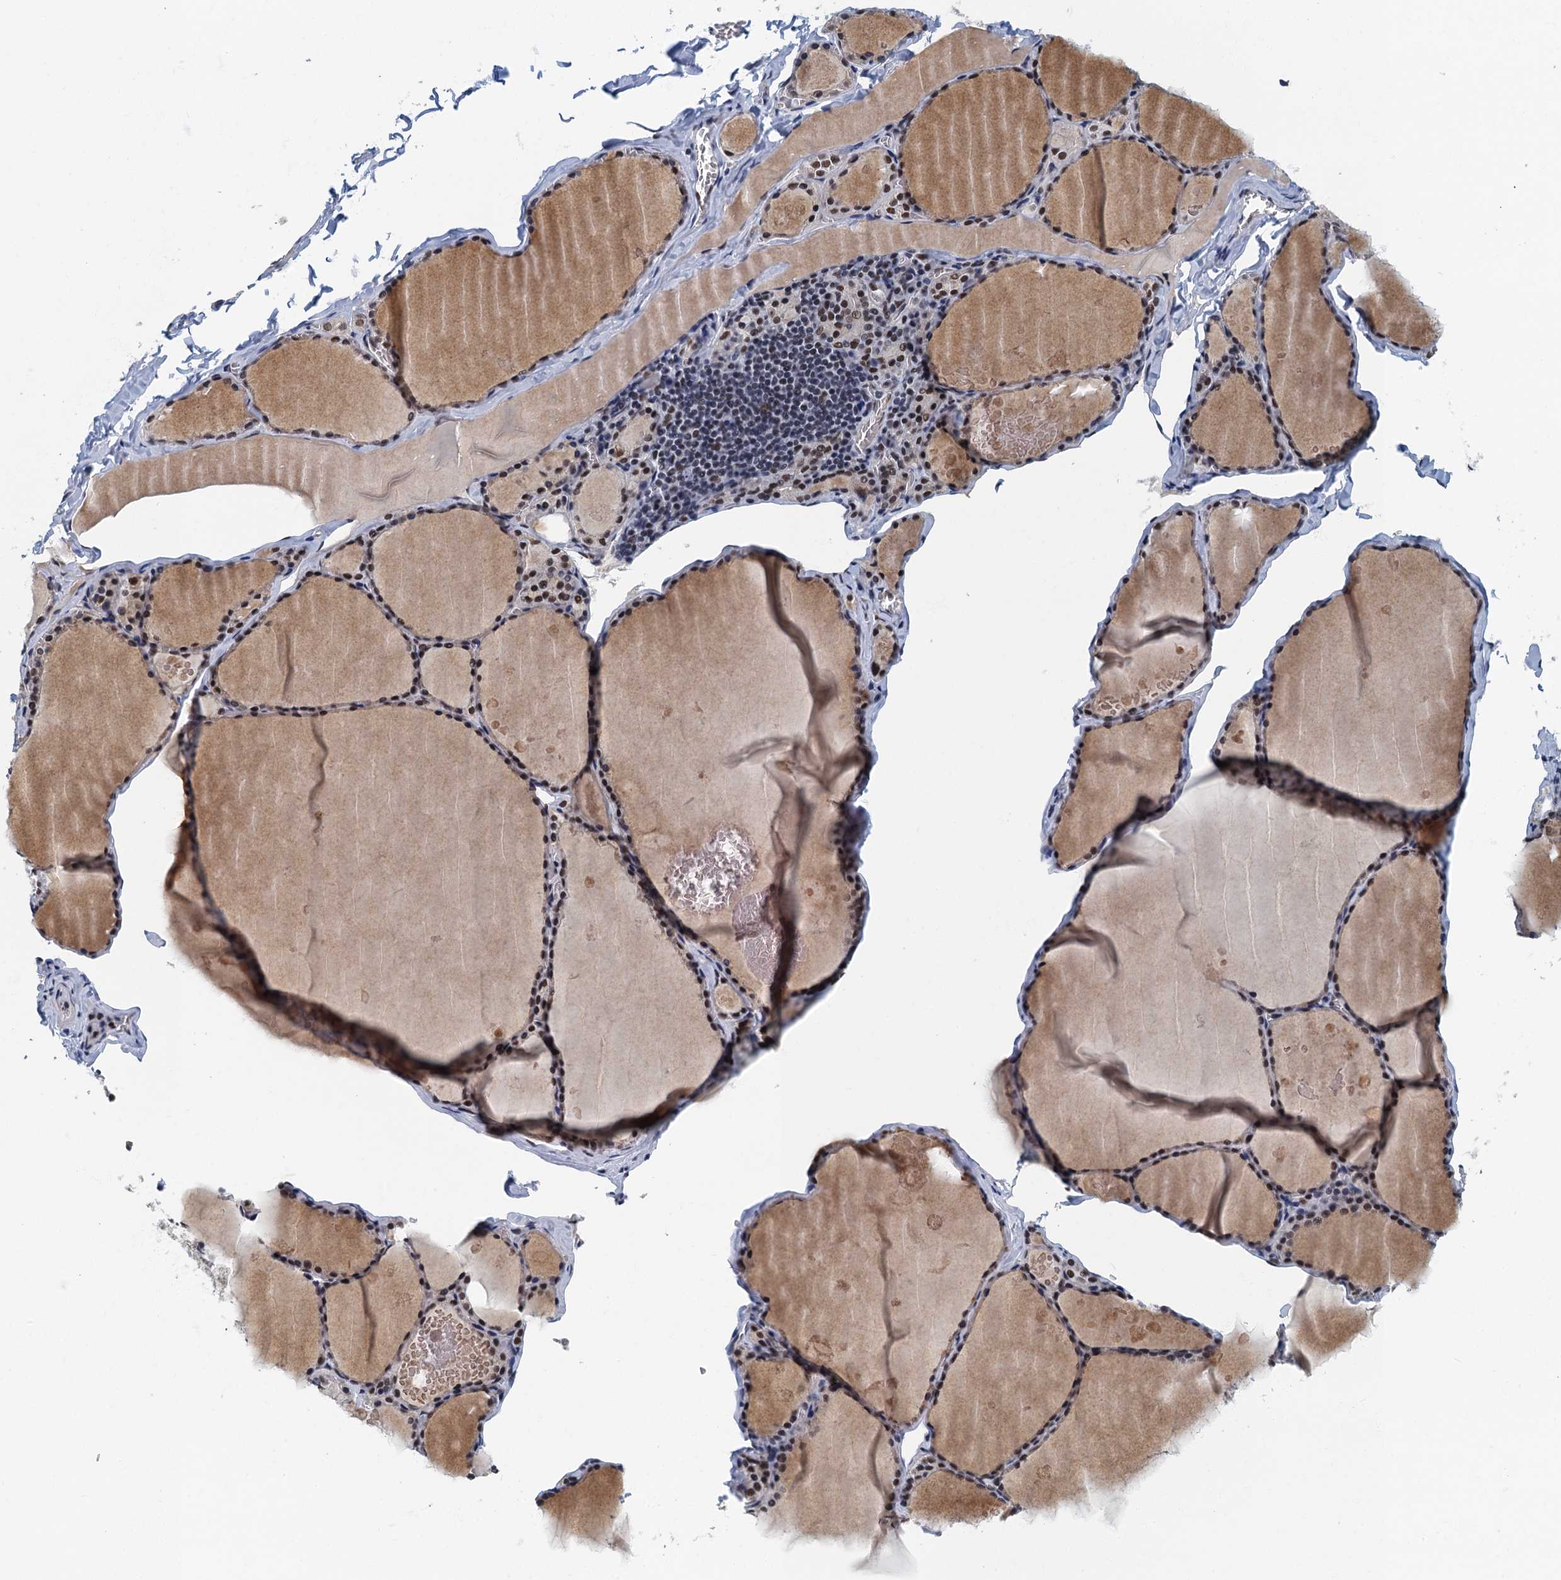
{"staining": {"intensity": "moderate", "quantity": ">75%", "location": "nuclear"}, "tissue": "thyroid gland", "cell_type": "Glandular cells", "image_type": "normal", "snomed": [{"axis": "morphology", "description": "Normal tissue, NOS"}, {"axis": "topography", "description": "Thyroid gland"}], "caption": "Human thyroid gland stained with a brown dye reveals moderate nuclear positive staining in about >75% of glandular cells.", "gene": "GADL1", "patient": {"sex": "male", "age": 56}}